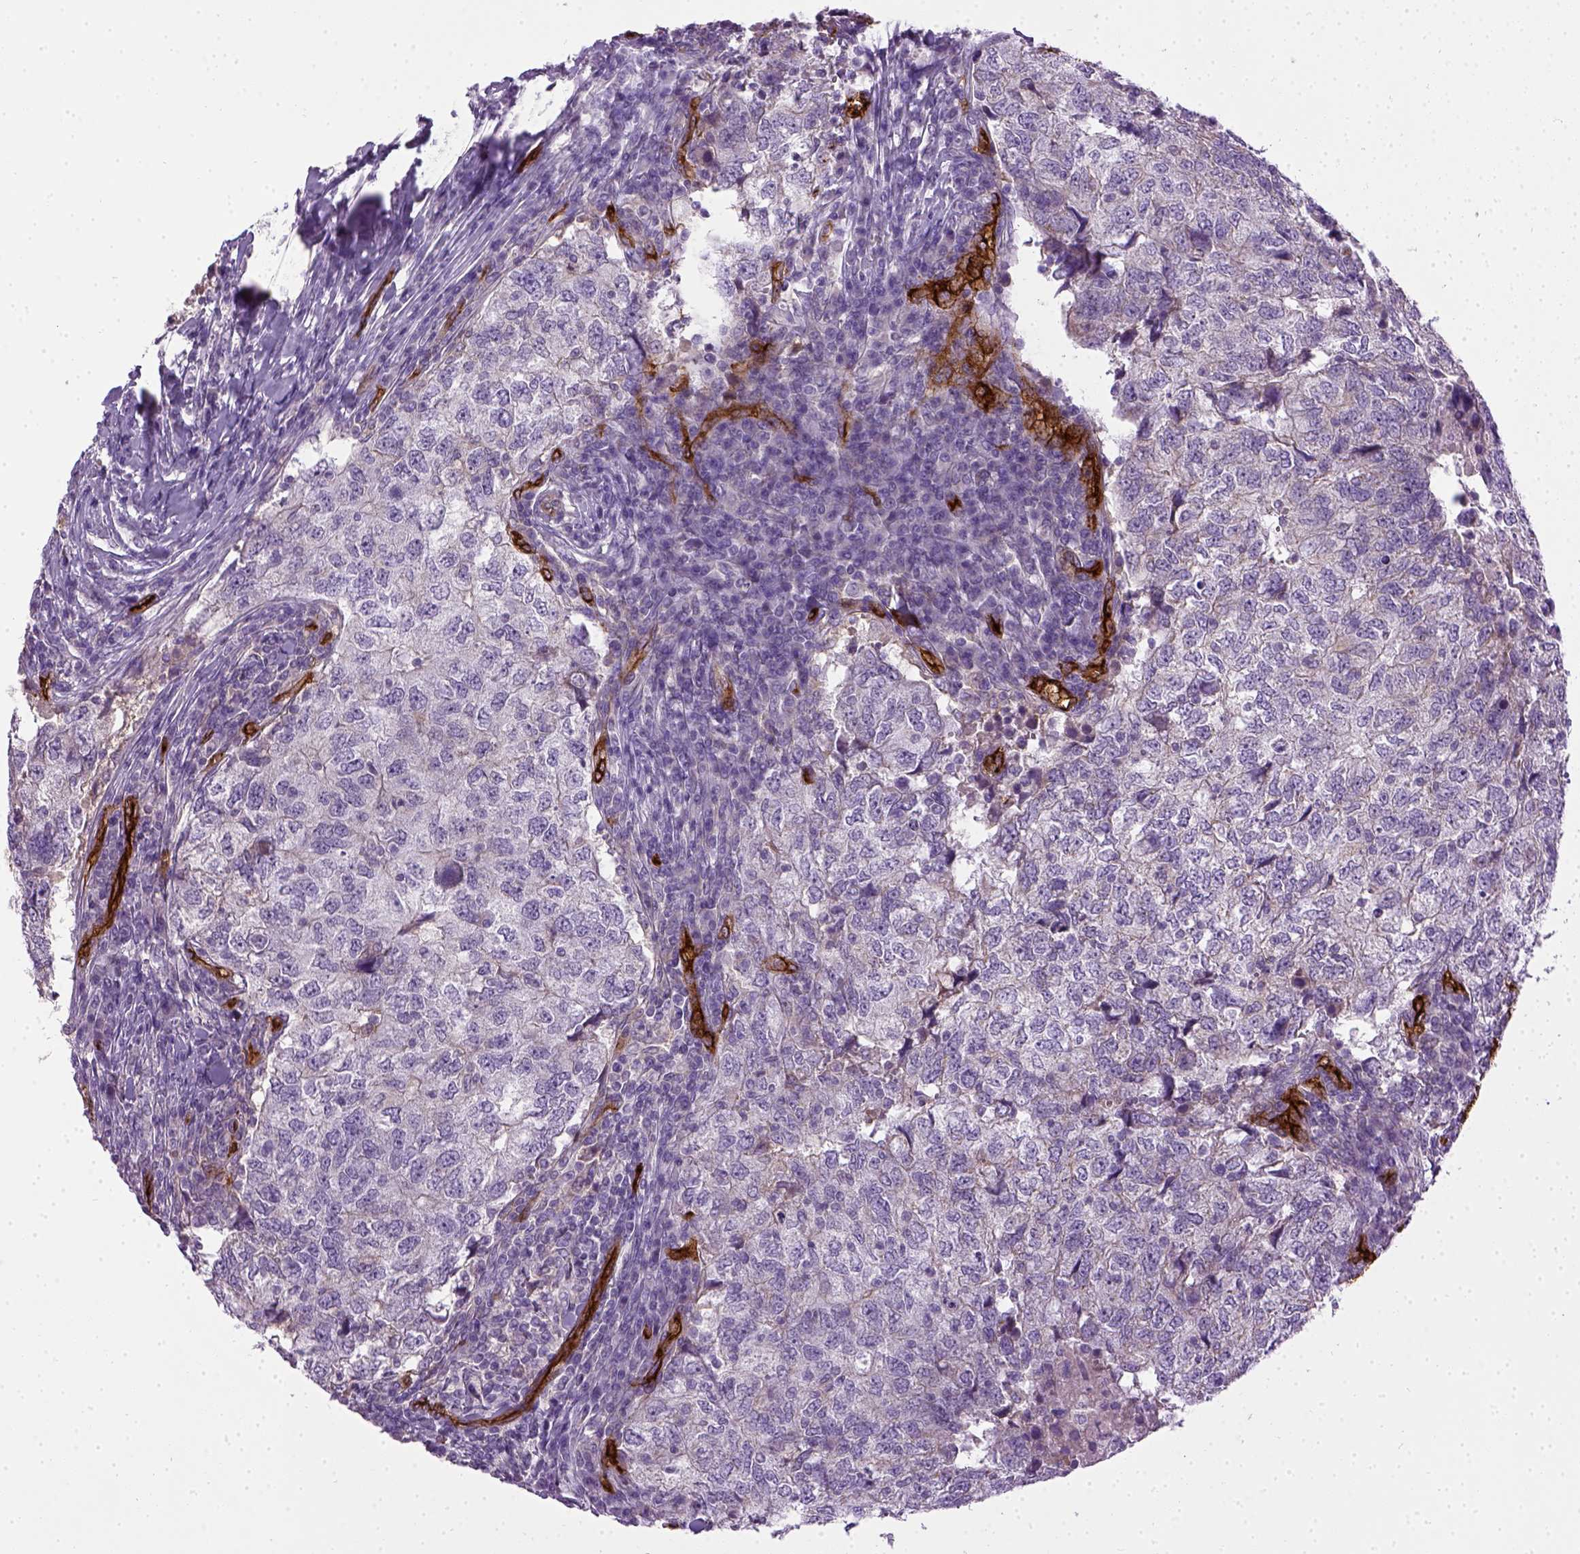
{"staining": {"intensity": "negative", "quantity": "none", "location": "none"}, "tissue": "breast cancer", "cell_type": "Tumor cells", "image_type": "cancer", "snomed": [{"axis": "morphology", "description": "Duct carcinoma"}, {"axis": "topography", "description": "Breast"}], "caption": "The photomicrograph shows no staining of tumor cells in breast intraductal carcinoma.", "gene": "ENG", "patient": {"sex": "female", "age": 30}}